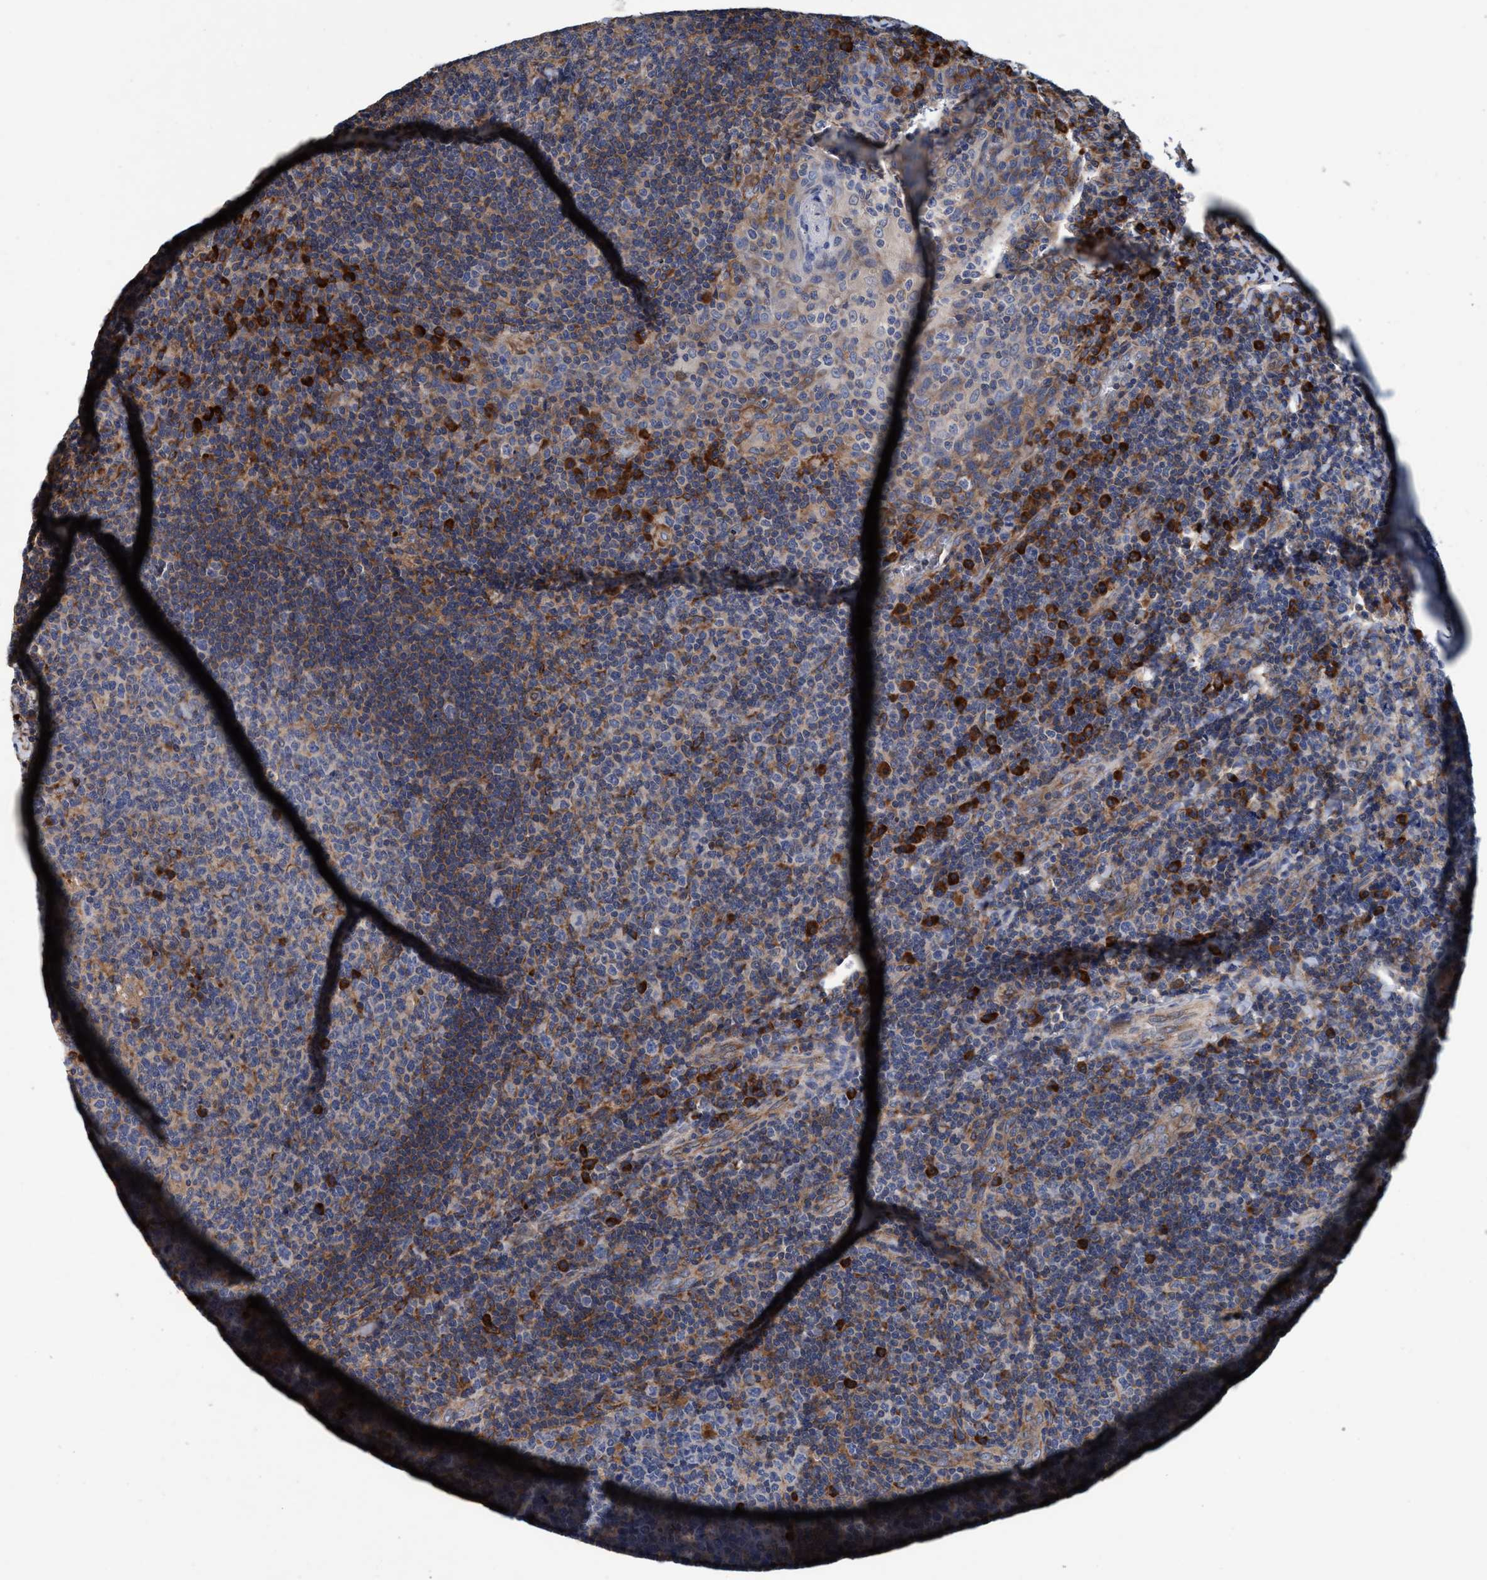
{"staining": {"intensity": "weak", "quantity": "25%-75%", "location": "cytoplasmic/membranous"}, "tissue": "tonsil", "cell_type": "Germinal center cells", "image_type": "normal", "snomed": [{"axis": "morphology", "description": "Normal tissue, NOS"}, {"axis": "topography", "description": "Tonsil"}], "caption": "Immunohistochemical staining of benign human tonsil reveals weak cytoplasmic/membranous protein positivity in approximately 25%-75% of germinal center cells. (Stains: DAB (3,3'-diaminobenzidine) in brown, nuclei in blue, Microscopy: brightfield microscopy at high magnification).", "gene": "ENDOG", "patient": {"sex": "male", "age": 17}}